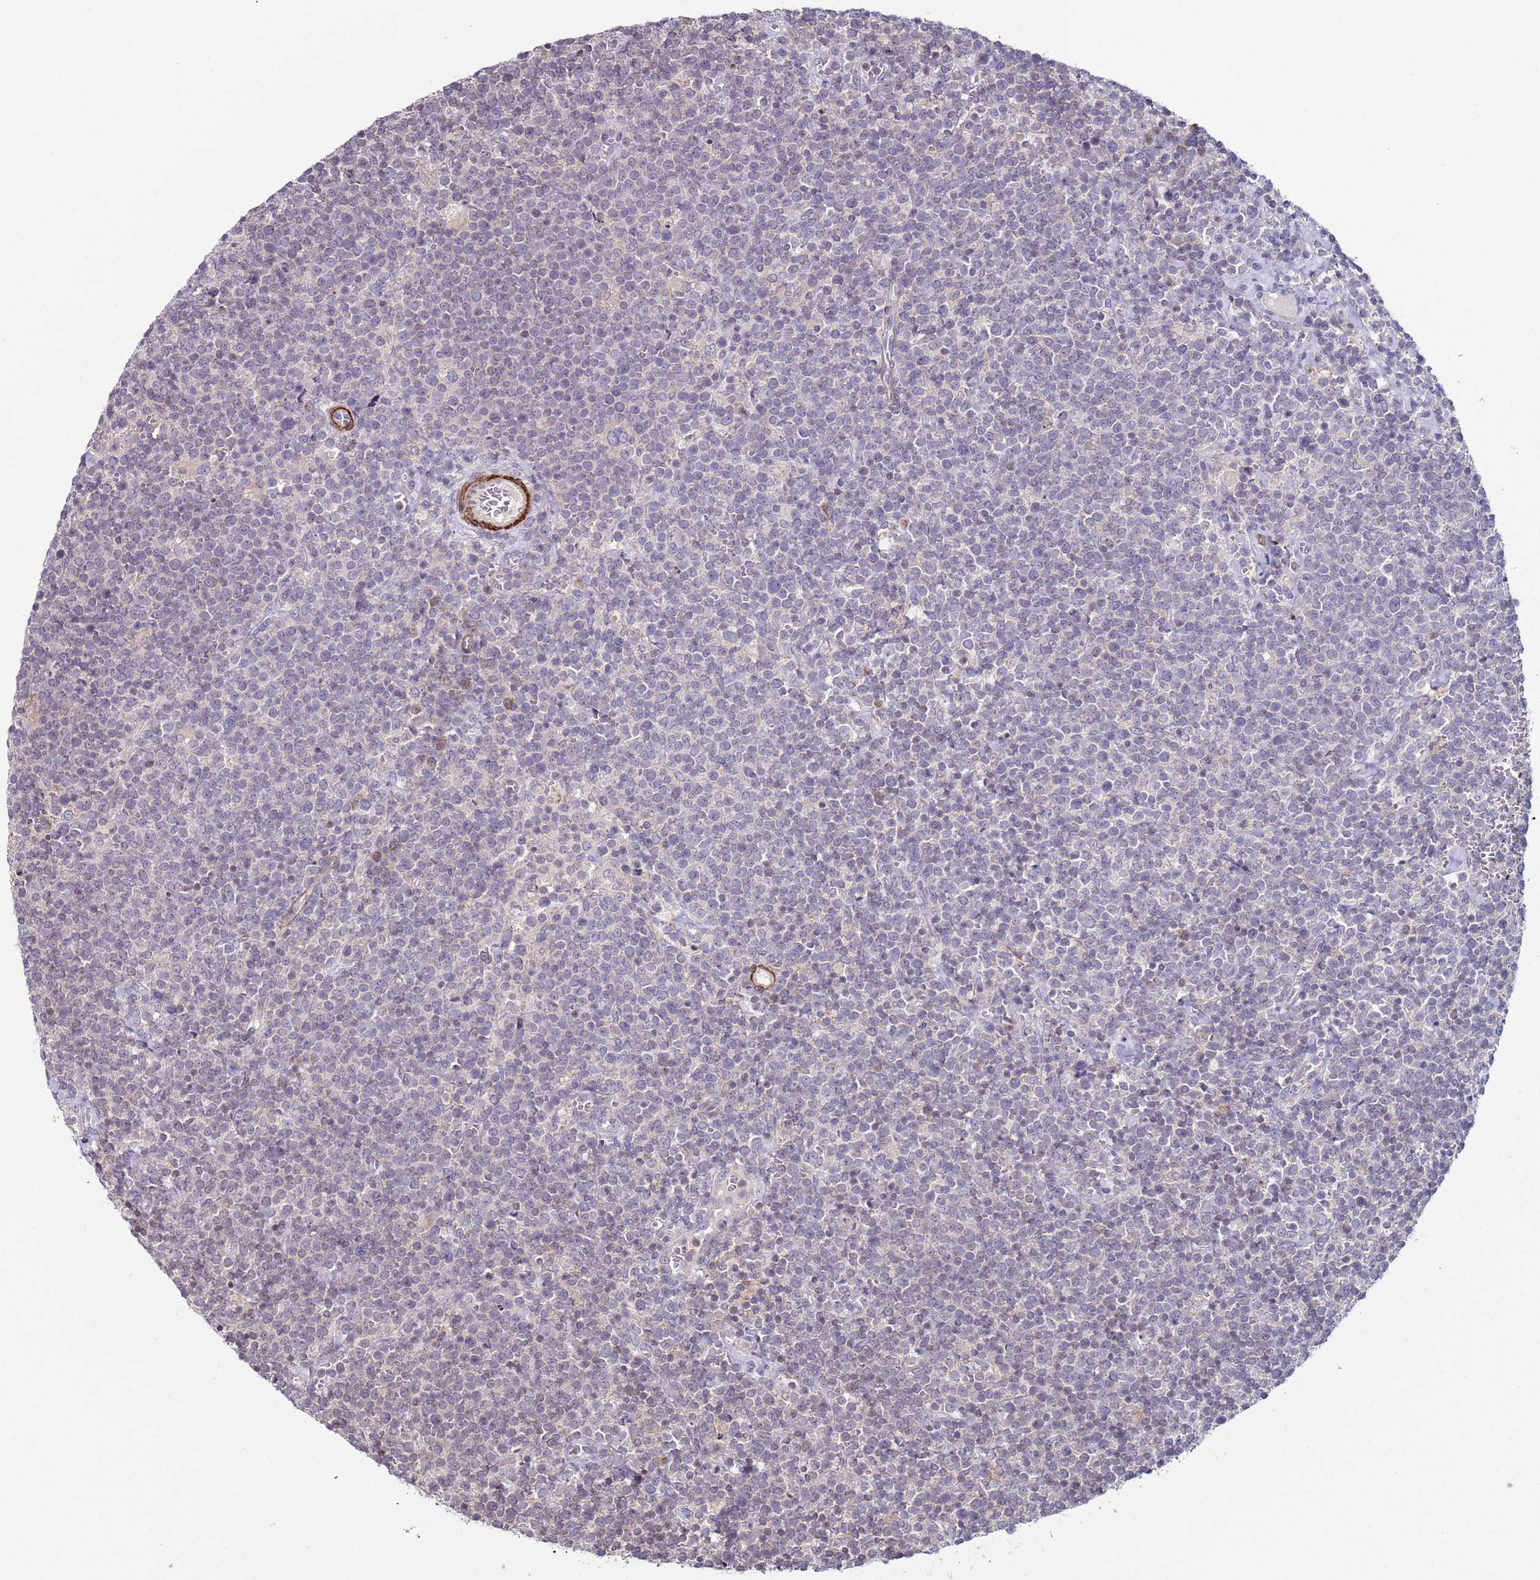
{"staining": {"intensity": "negative", "quantity": "none", "location": "none"}, "tissue": "lymphoma", "cell_type": "Tumor cells", "image_type": "cancer", "snomed": [{"axis": "morphology", "description": "Malignant lymphoma, non-Hodgkin's type, High grade"}, {"axis": "topography", "description": "Lymph node"}], "caption": "Micrograph shows no protein expression in tumor cells of lymphoma tissue.", "gene": "SNAPC4", "patient": {"sex": "male", "age": 61}}